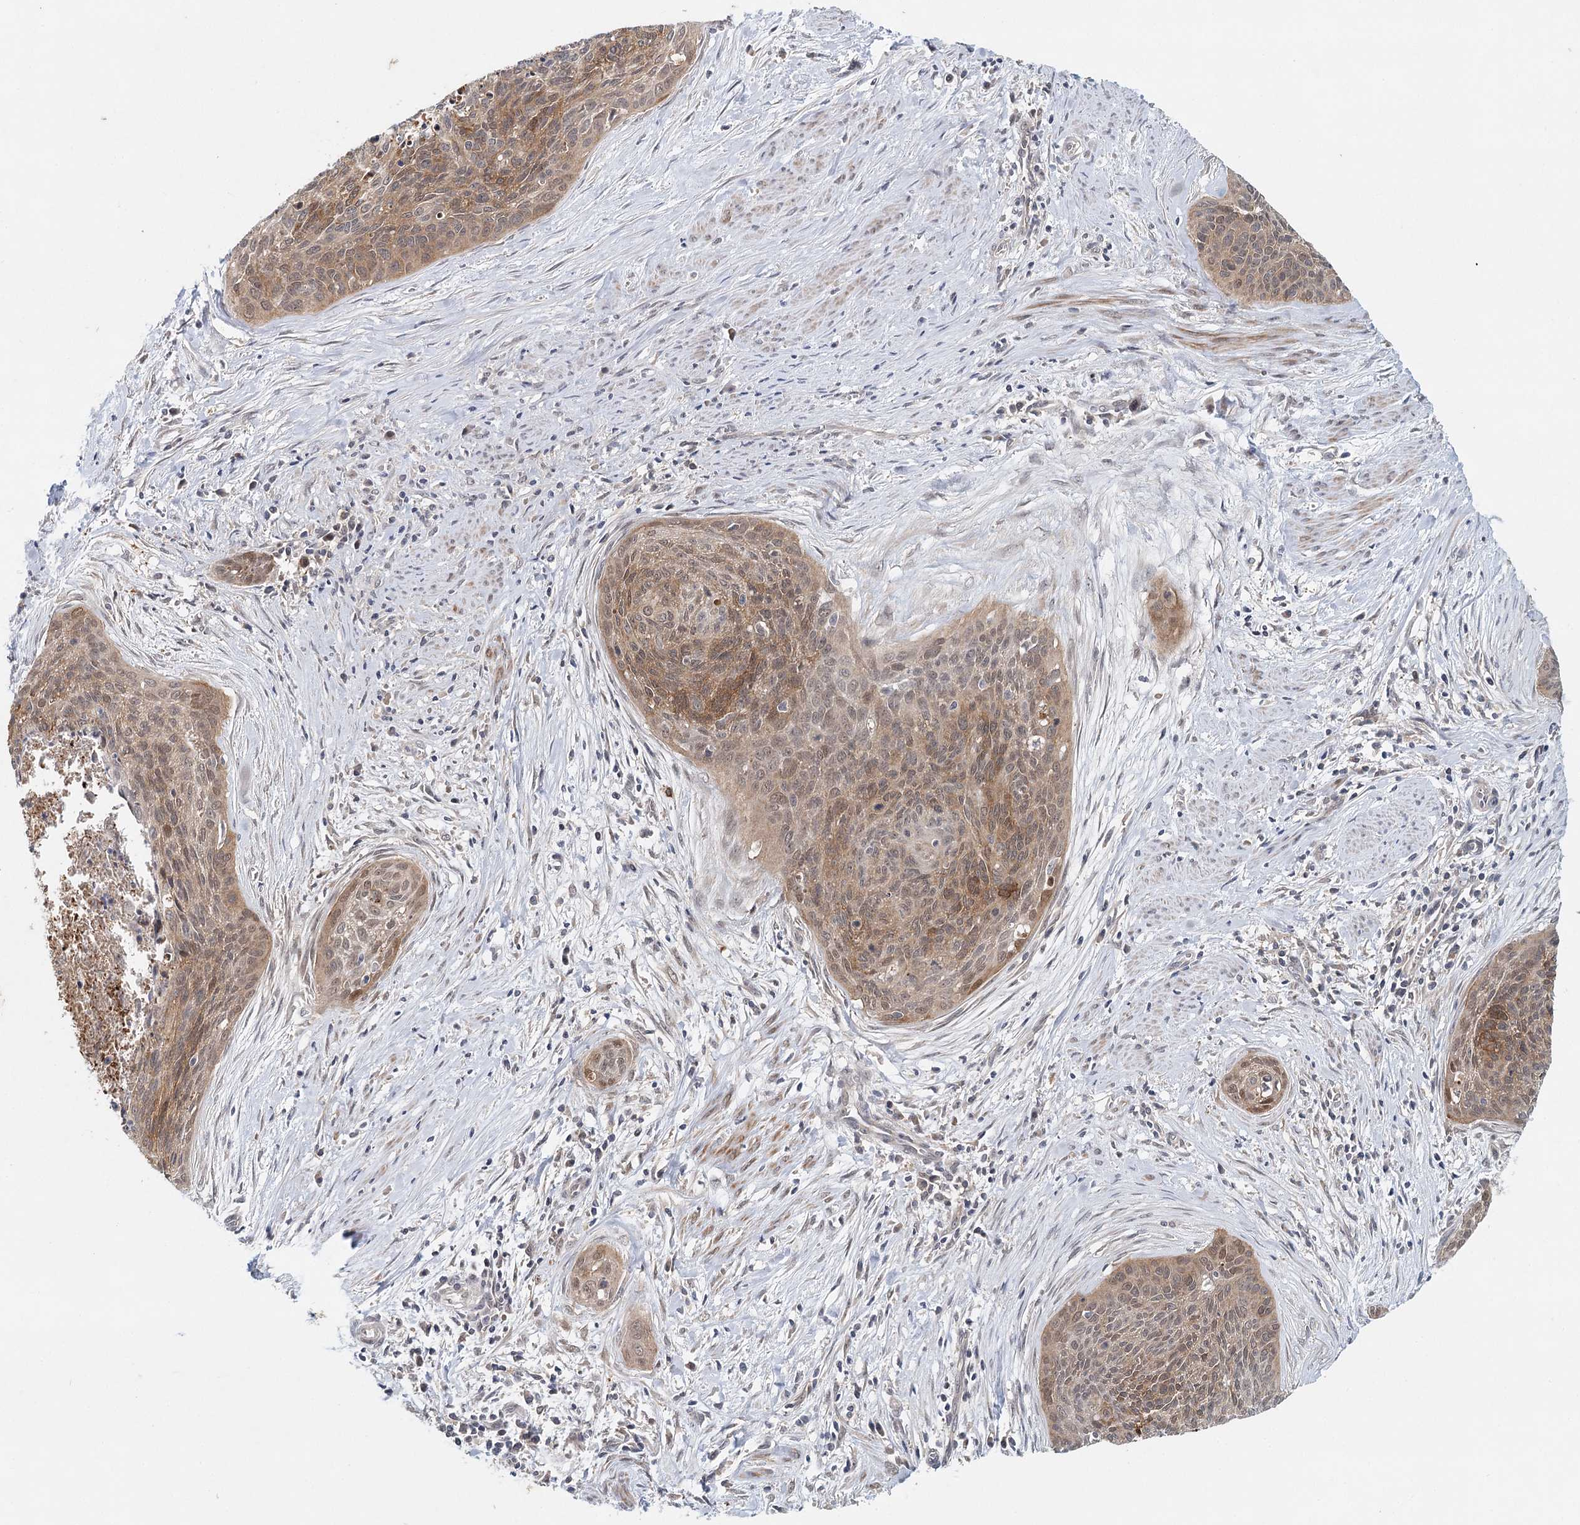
{"staining": {"intensity": "moderate", "quantity": ">75%", "location": "cytoplasmic/membranous"}, "tissue": "cervical cancer", "cell_type": "Tumor cells", "image_type": "cancer", "snomed": [{"axis": "morphology", "description": "Squamous cell carcinoma, NOS"}, {"axis": "topography", "description": "Cervix"}], "caption": "Cervical squamous cell carcinoma tissue shows moderate cytoplasmic/membranous staining in approximately >75% of tumor cells", "gene": "AP3B1", "patient": {"sex": "female", "age": 55}}